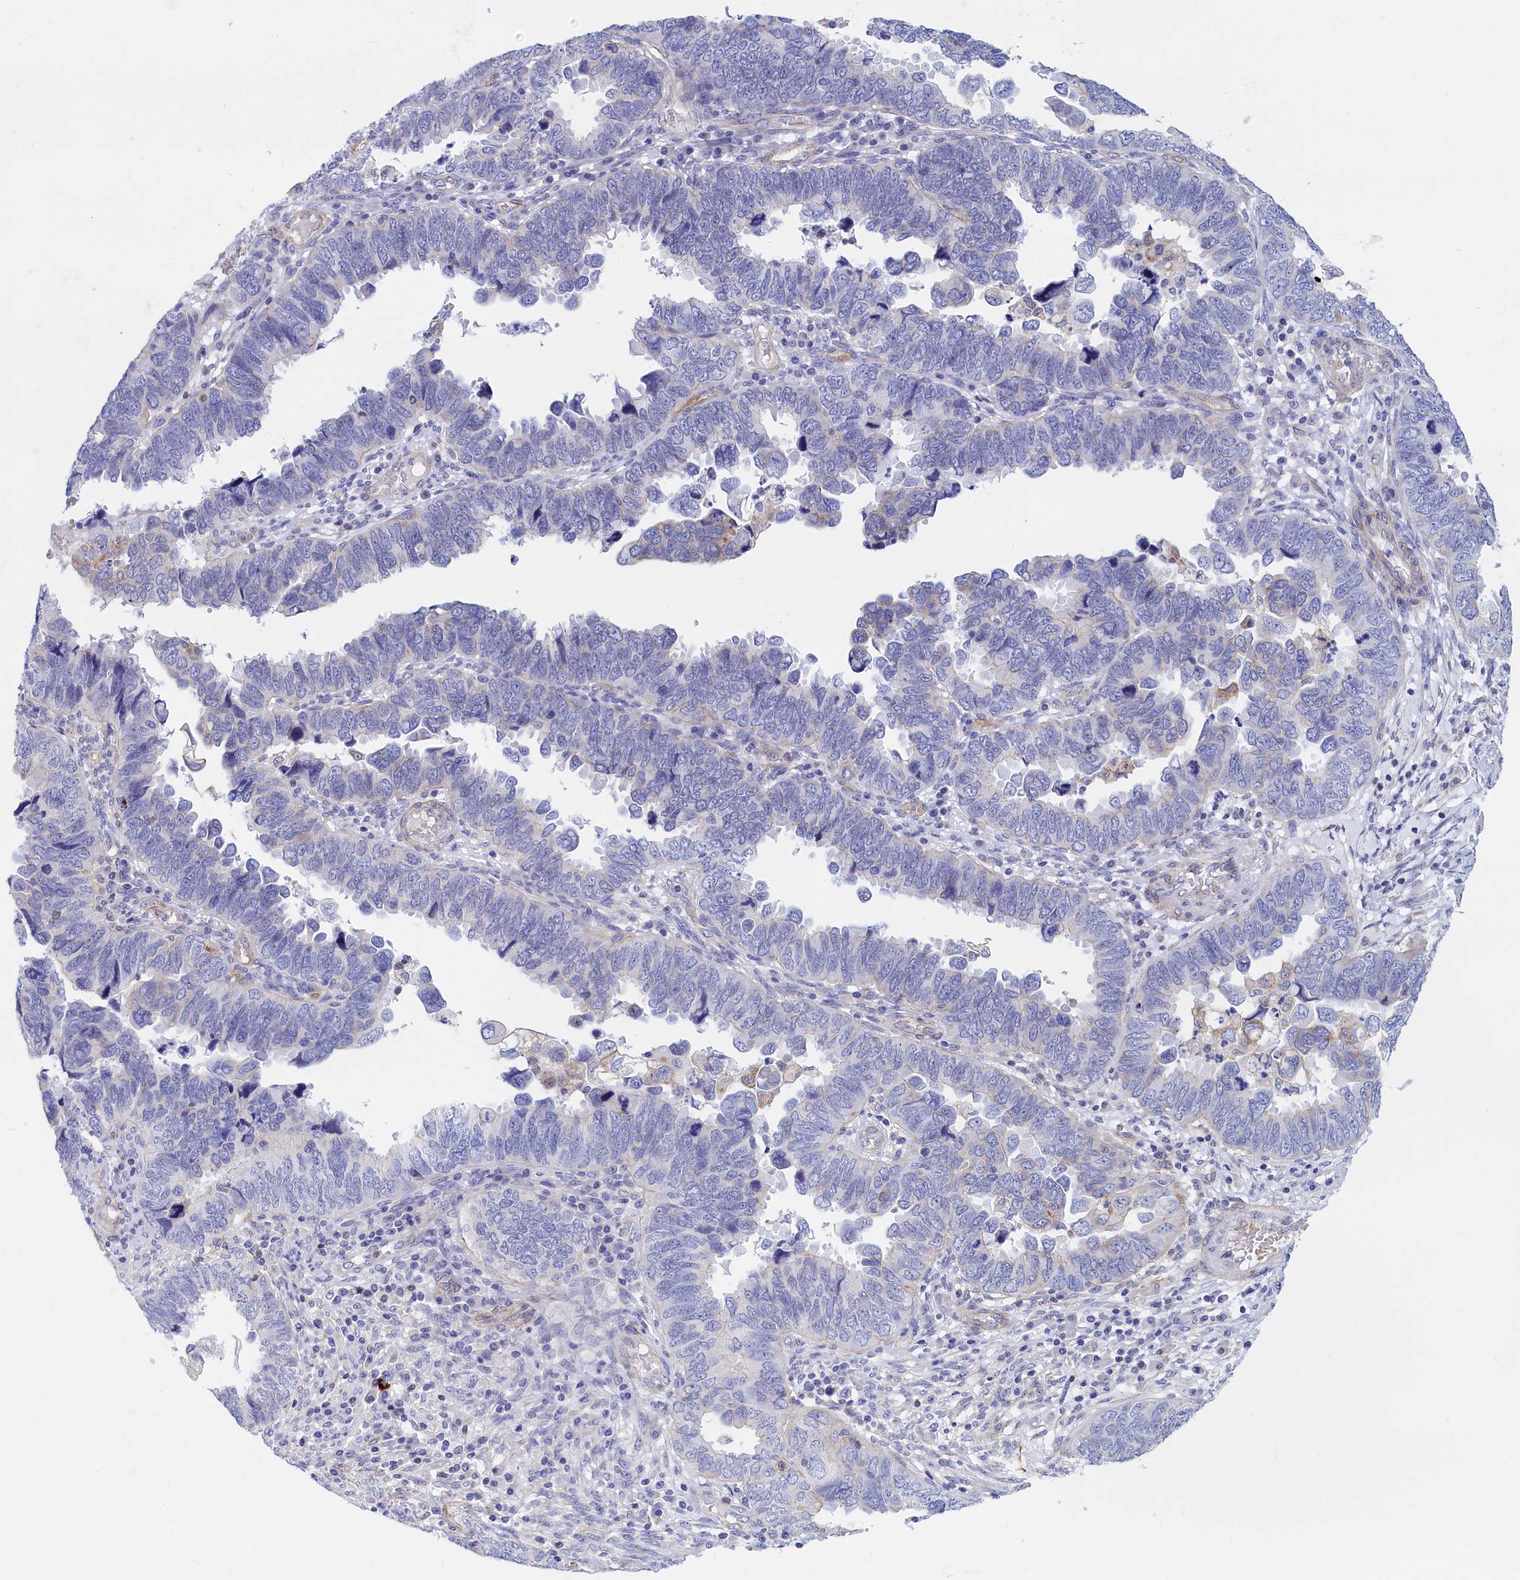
{"staining": {"intensity": "negative", "quantity": "none", "location": "none"}, "tissue": "endometrial cancer", "cell_type": "Tumor cells", "image_type": "cancer", "snomed": [{"axis": "morphology", "description": "Adenocarcinoma, NOS"}, {"axis": "topography", "description": "Endometrium"}], "caption": "Immunohistochemistry histopathology image of neoplastic tissue: human endometrial cancer stained with DAB displays no significant protein expression in tumor cells.", "gene": "ABCC12", "patient": {"sex": "female", "age": 79}}